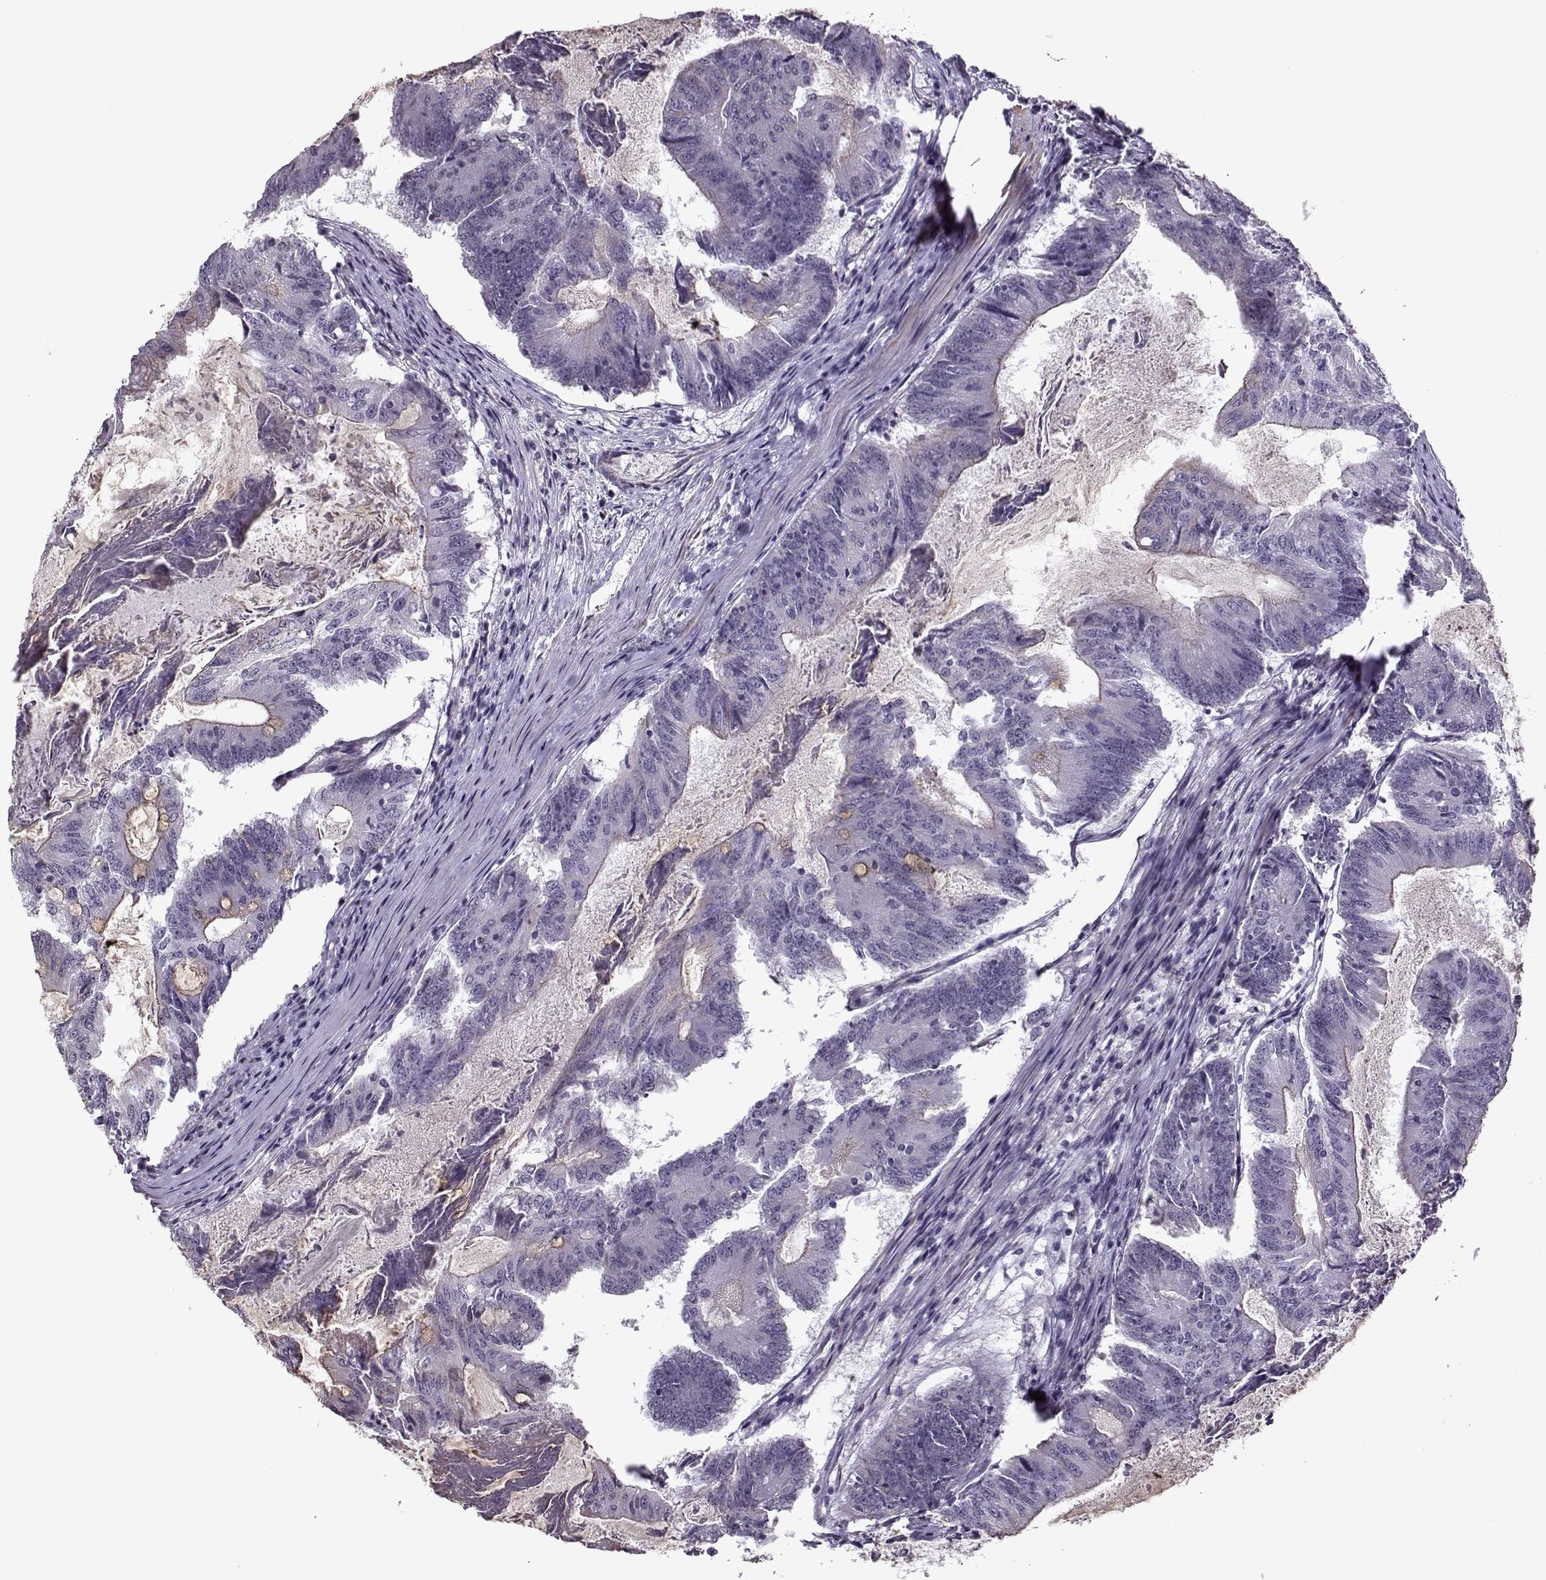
{"staining": {"intensity": "weak", "quantity": "<25%", "location": "cytoplasmic/membranous"}, "tissue": "colorectal cancer", "cell_type": "Tumor cells", "image_type": "cancer", "snomed": [{"axis": "morphology", "description": "Adenocarcinoma, NOS"}, {"axis": "topography", "description": "Colon"}], "caption": "Image shows no protein staining in tumor cells of colorectal cancer tissue.", "gene": "KRT9", "patient": {"sex": "female", "age": 70}}